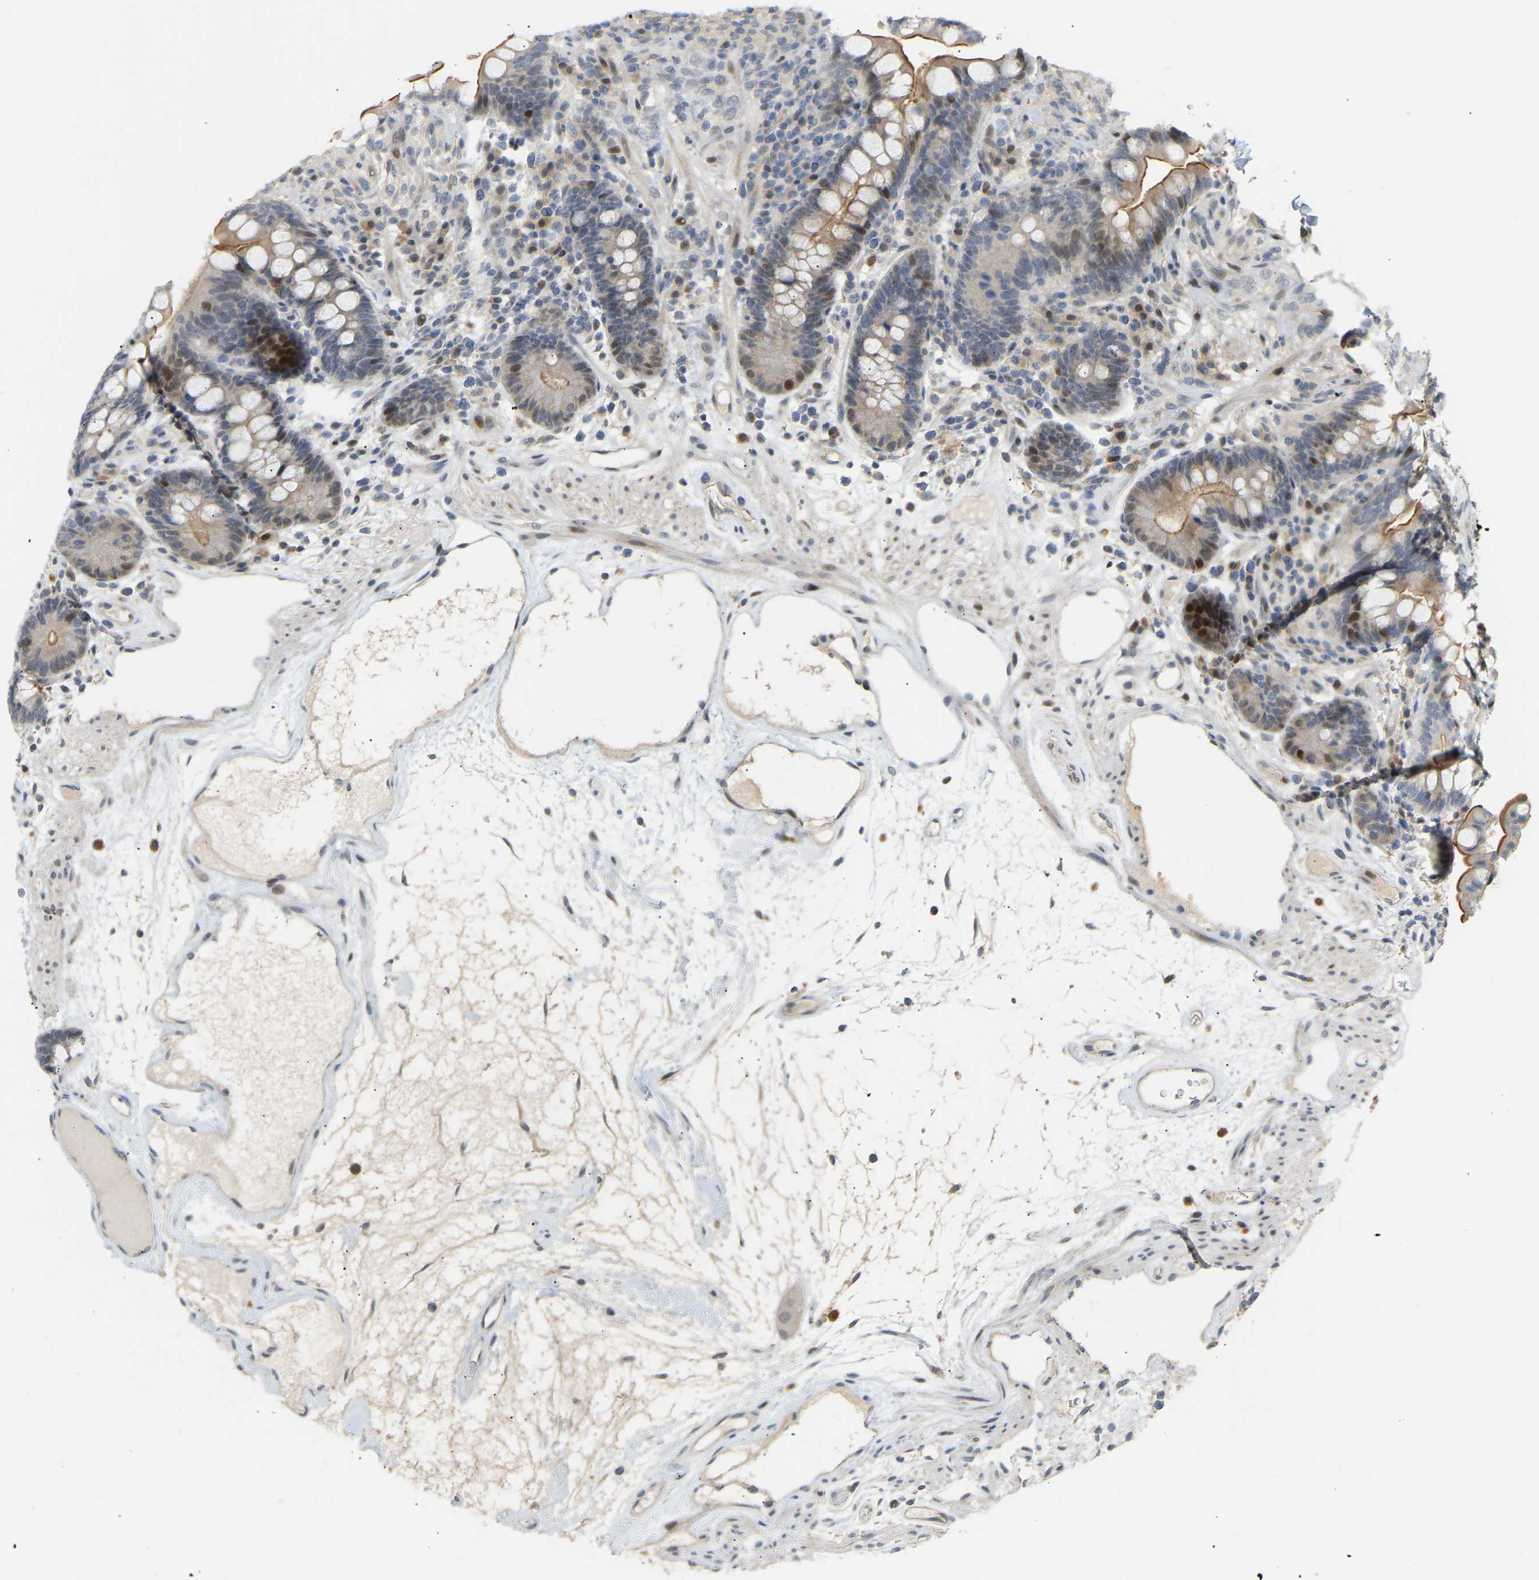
{"staining": {"intensity": "weak", "quantity": ">75%", "location": "cytoplasmic/membranous"}, "tissue": "colon", "cell_type": "Endothelial cells", "image_type": "normal", "snomed": [{"axis": "morphology", "description": "Normal tissue, NOS"}, {"axis": "topography", "description": "Colon"}], "caption": "Immunohistochemistry (DAB) staining of normal colon reveals weak cytoplasmic/membranous protein staining in approximately >75% of endothelial cells.", "gene": "PTPN4", "patient": {"sex": "male", "age": 73}}